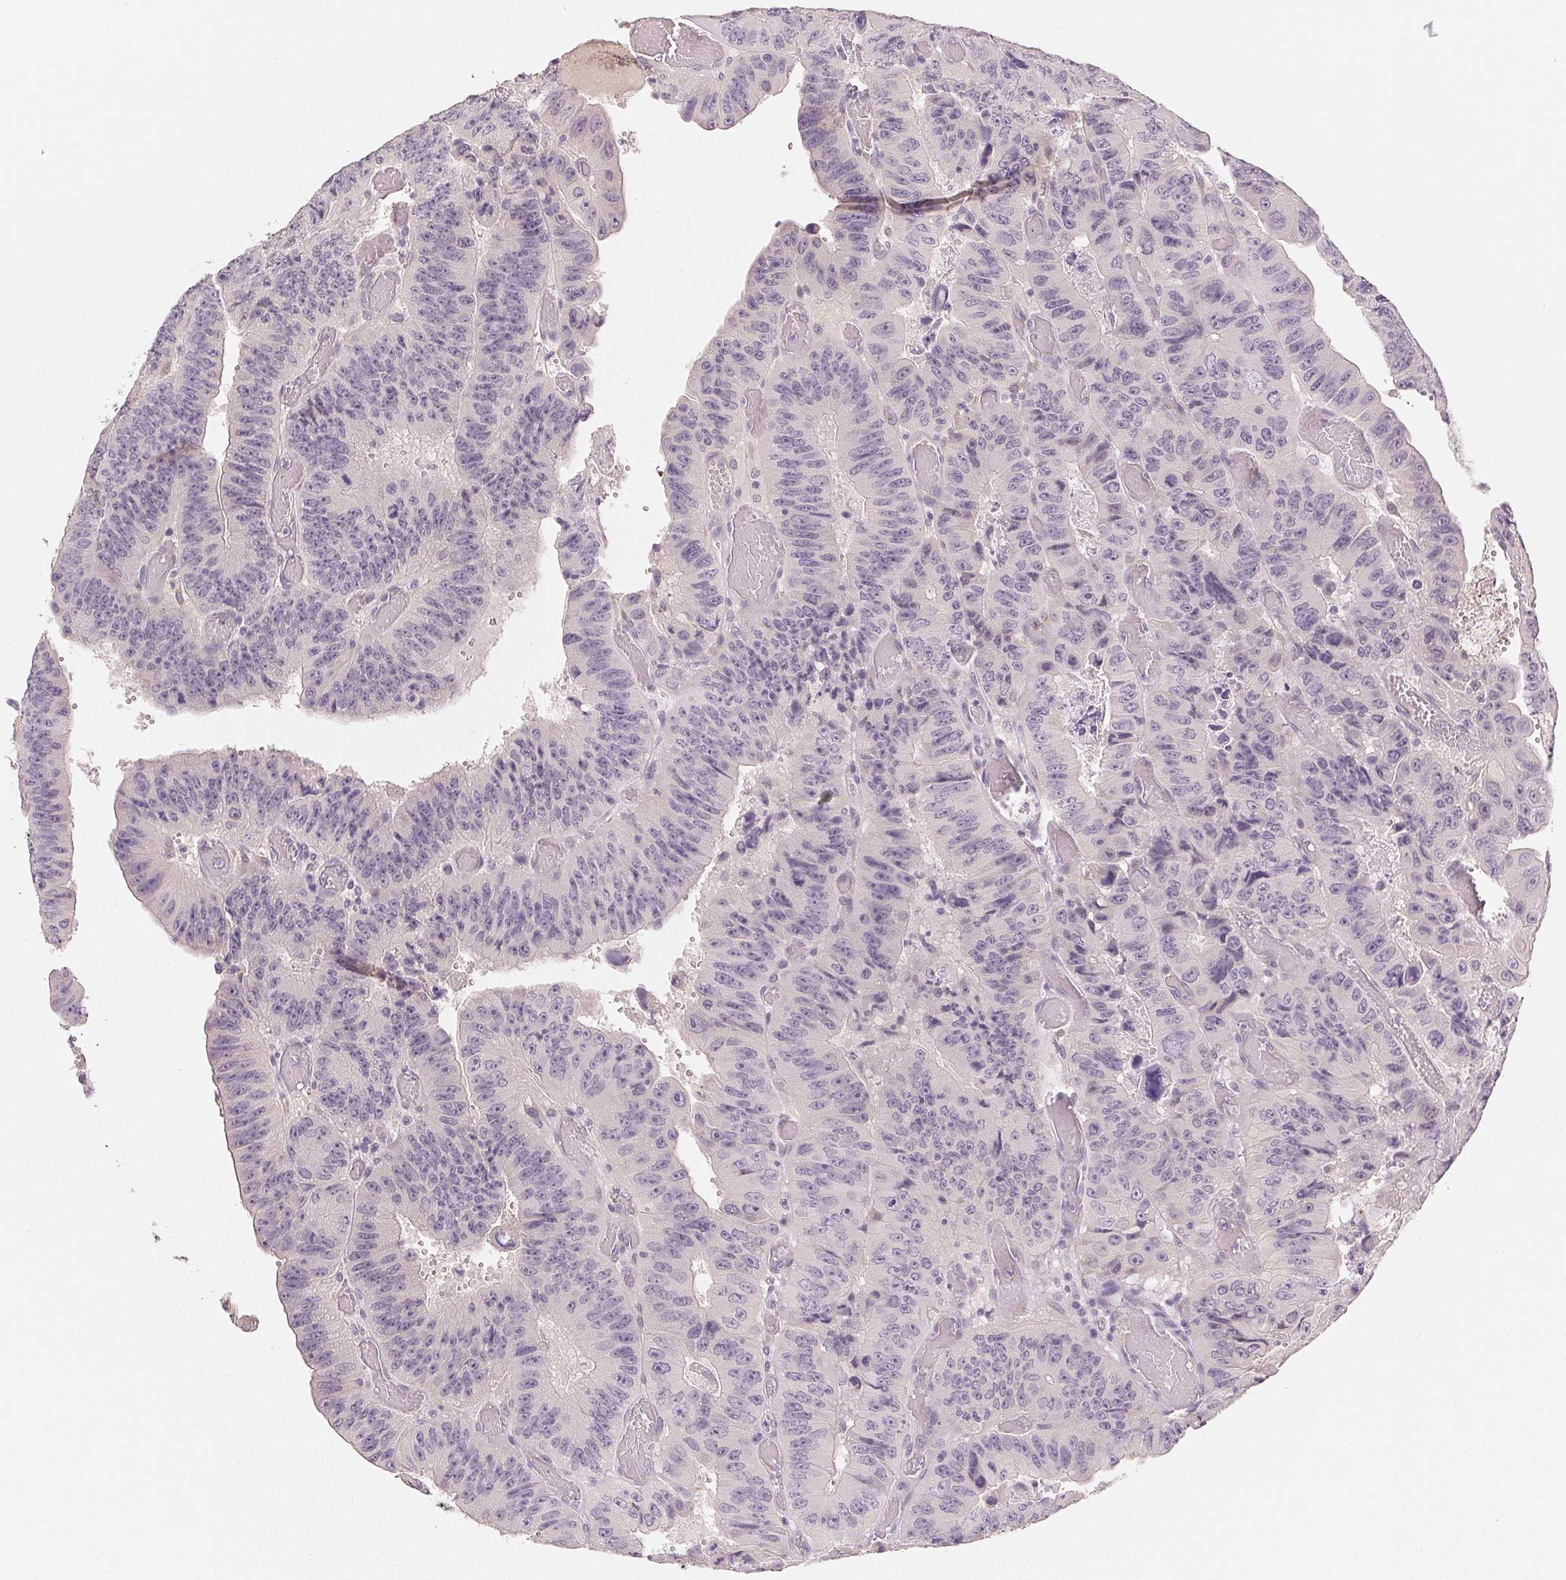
{"staining": {"intensity": "negative", "quantity": "none", "location": "none"}, "tissue": "colorectal cancer", "cell_type": "Tumor cells", "image_type": "cancer", "snomed": [{"axis": "morphology", "description": "Adenocarcinoma, NOS"}, {"axis": "topography", "description": "Colon"}], "caption": "An image of adenocarcinoma (colorectal) stained for a protein reveals no brown staining in tumor cells.", "gene": "MAP1LC3A", "patient": {"sex": "female", "age": 84}}